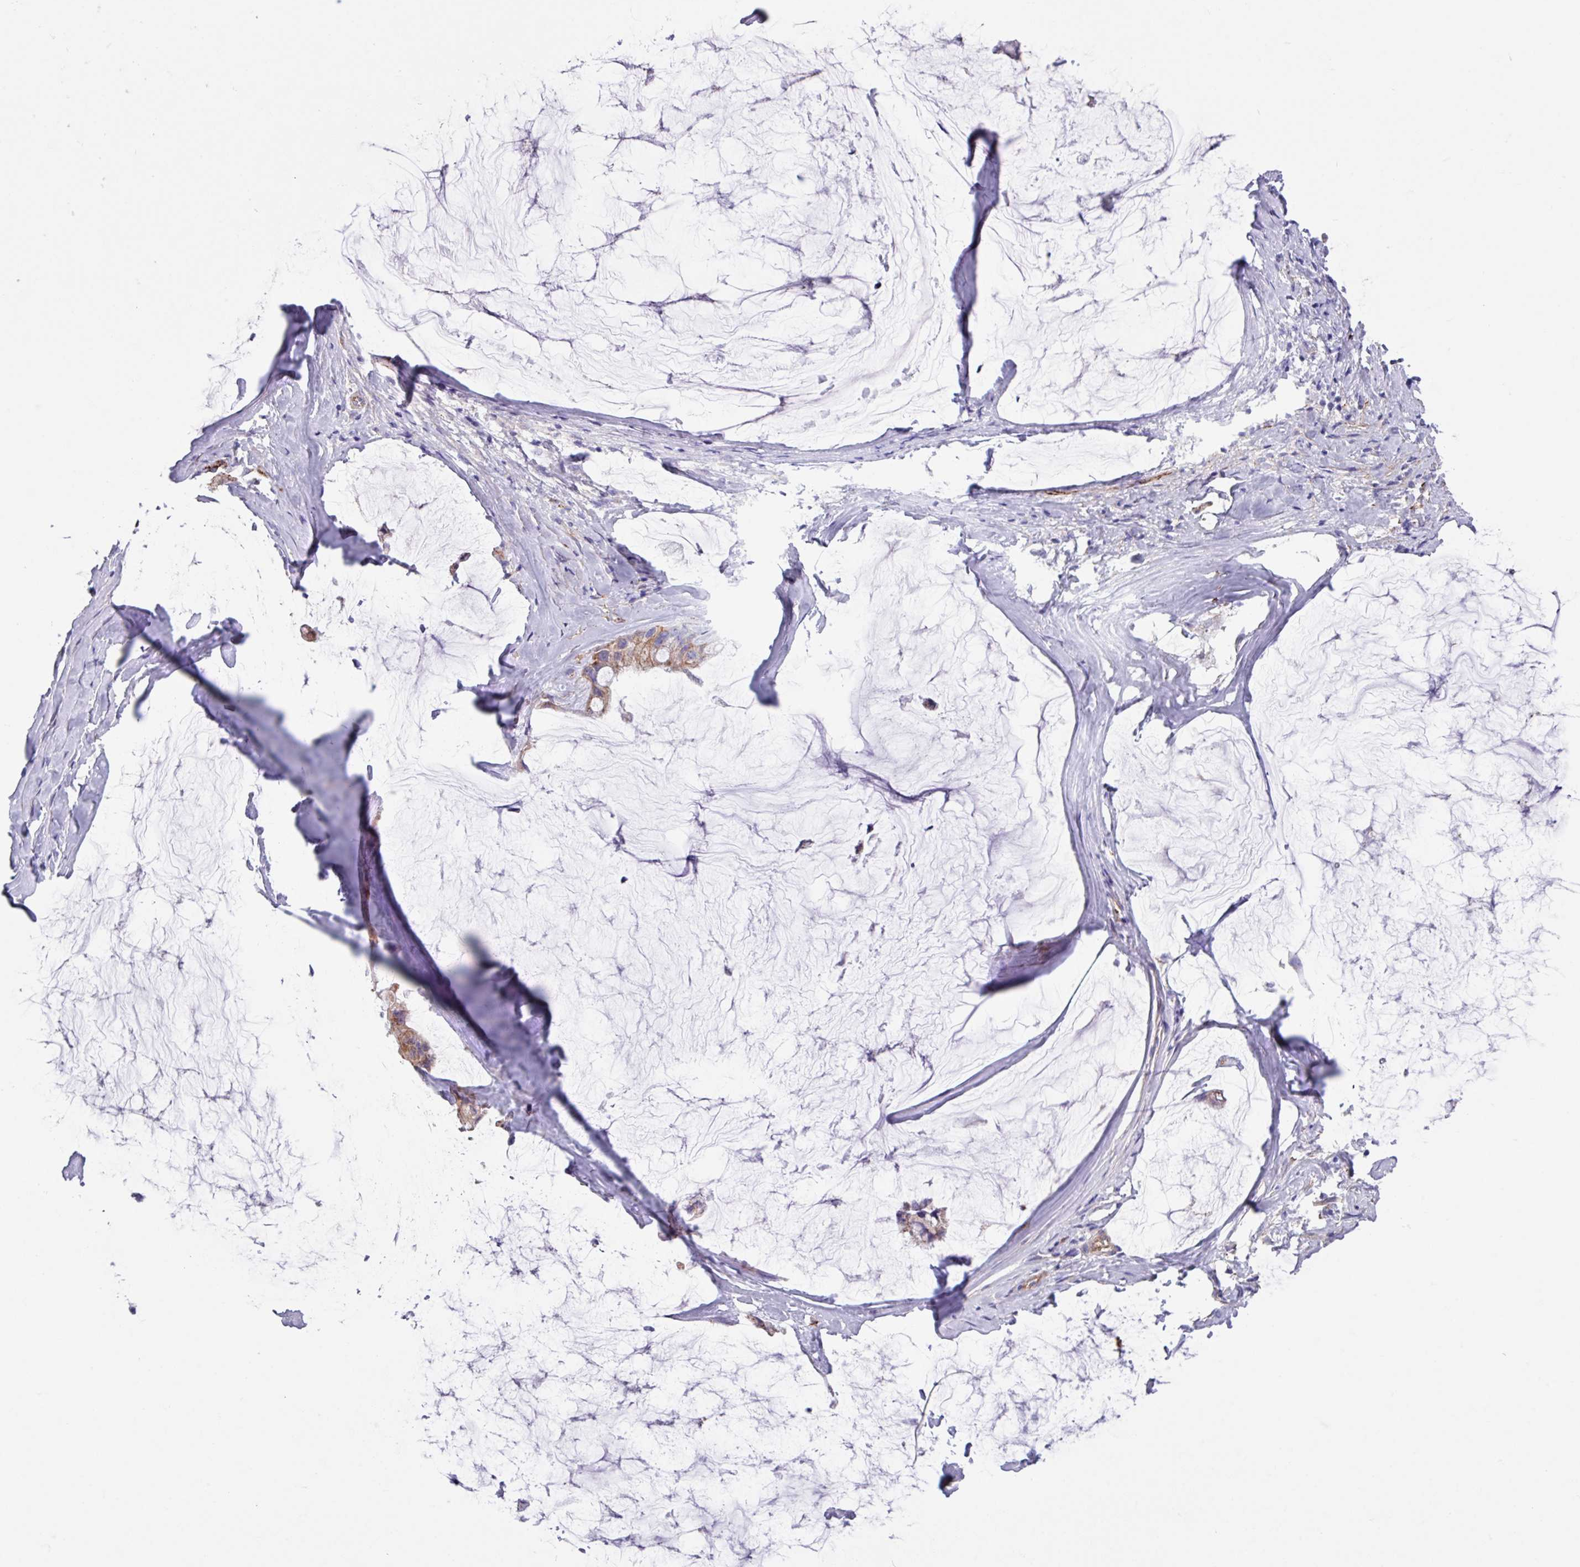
{"staining": {"intensity": "moderate", "quantity": ">75%", "location": "cytoplasmic/membranous"}, "tissue": "ovarian cancer", "cell_type": "Tumor cells", "image_type": "cancer", "snomed": [{"axis": "morphology", "description": "Cystadenocarcinoma, mucinous, NOS"}, {"axis": "topography", "description": "Ovary"}], "caption": "IHC (DAB (3,3'-diaminobenzidine)) staining of ovarian cancer exhibits moderate cytoplasmic/membranous protein positivity in approximately >75% of tumor cells. The protein is stained brown, and the nuclei are stained in blue (DAB (3,3'-diaminobenzidine) IHC with brightfield microscopy, high magnification).", "gene": "OTULIN", "patient": {"sex": "female", "age": 39}}